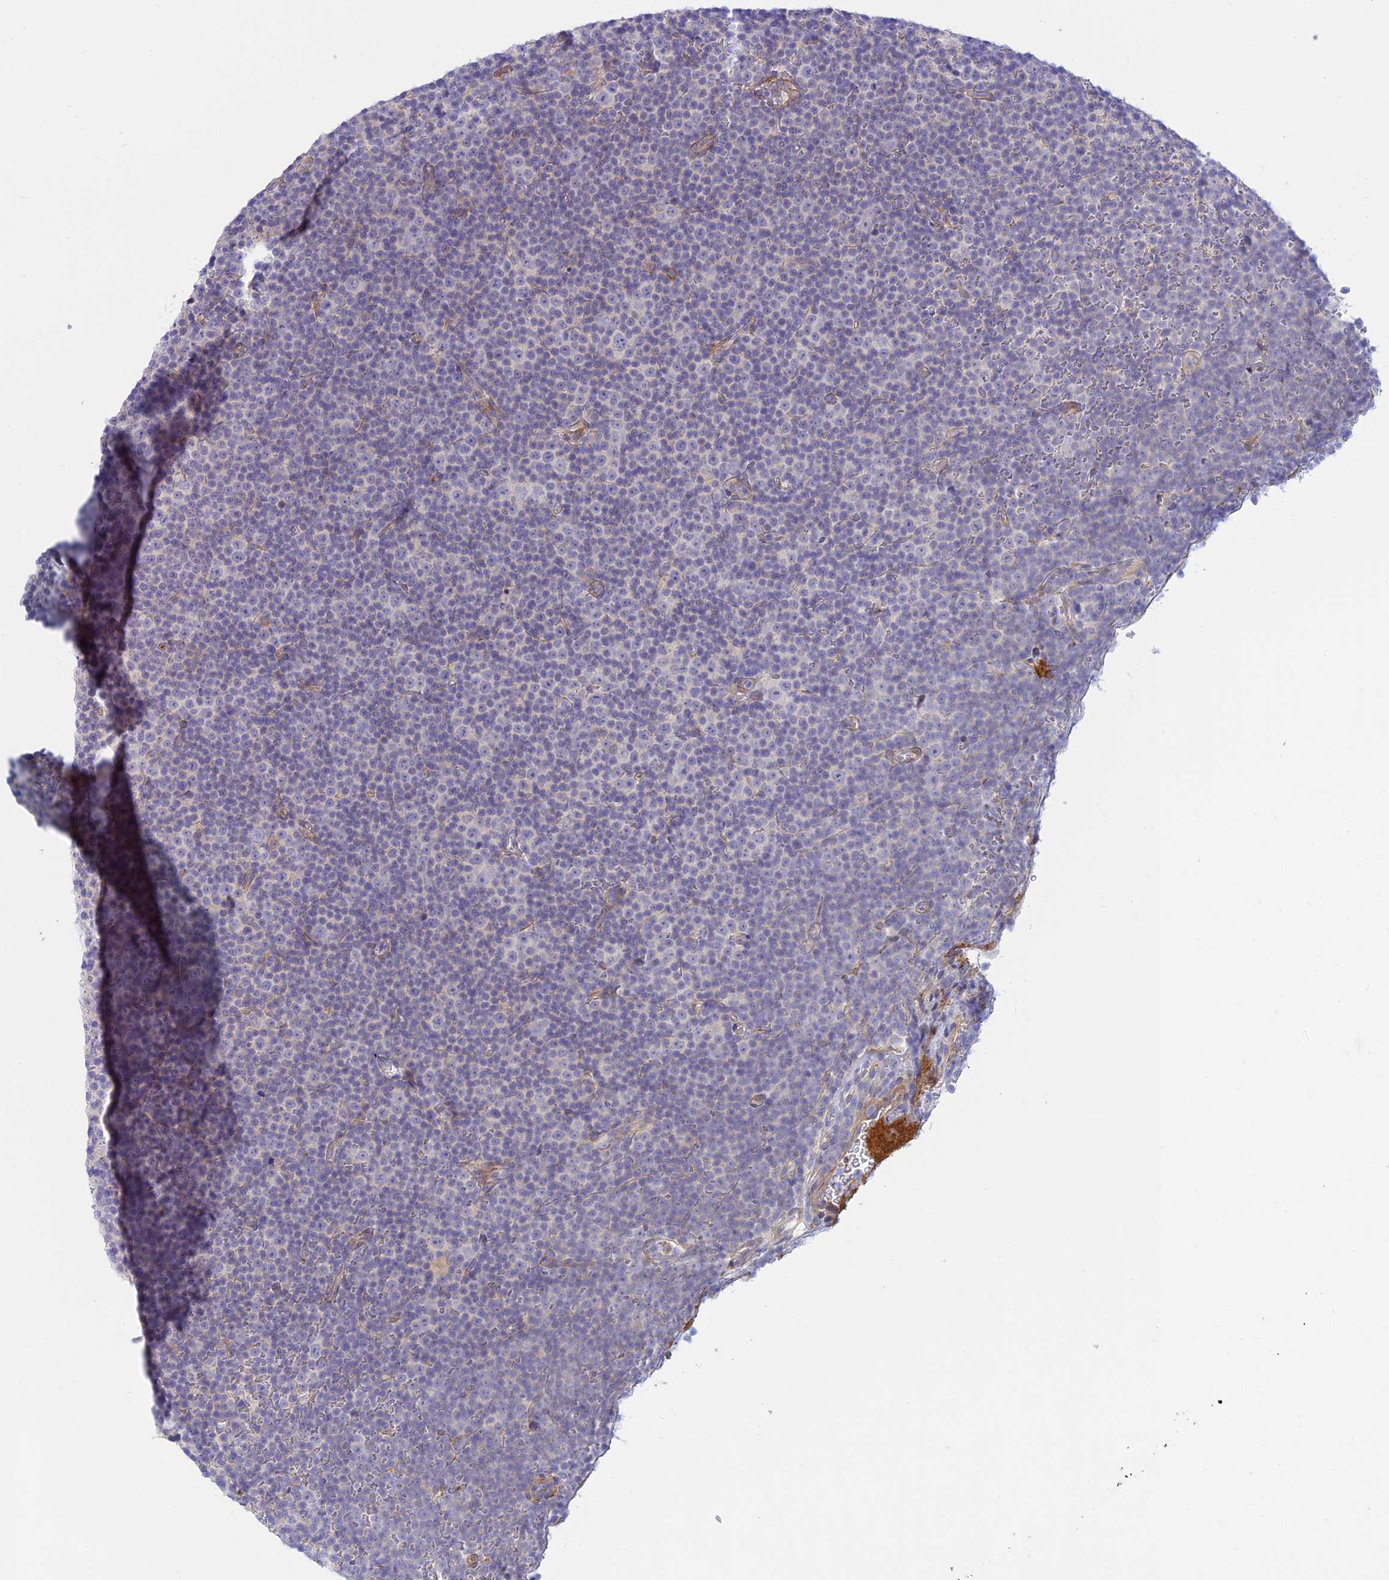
{"staining": {"intensity": "negative", "quantity": "none", "location": "none"}, "tissue": "lymphoma", "cell_type": "Tumor cells", "image_type": "cancer", "snomed": [{"axis": "morphology", "description": "Malignant lymphoma, non-Hodgkin's type, Low grade"}, {"axis": "topography", "description": "Lymph node"}], "caption": "This is an IHC photomicrograph of lymphoma. There is no positivity in tumor cells.", "gene": "FBXW4", "patient": {"sex": "female", "age": 67}}